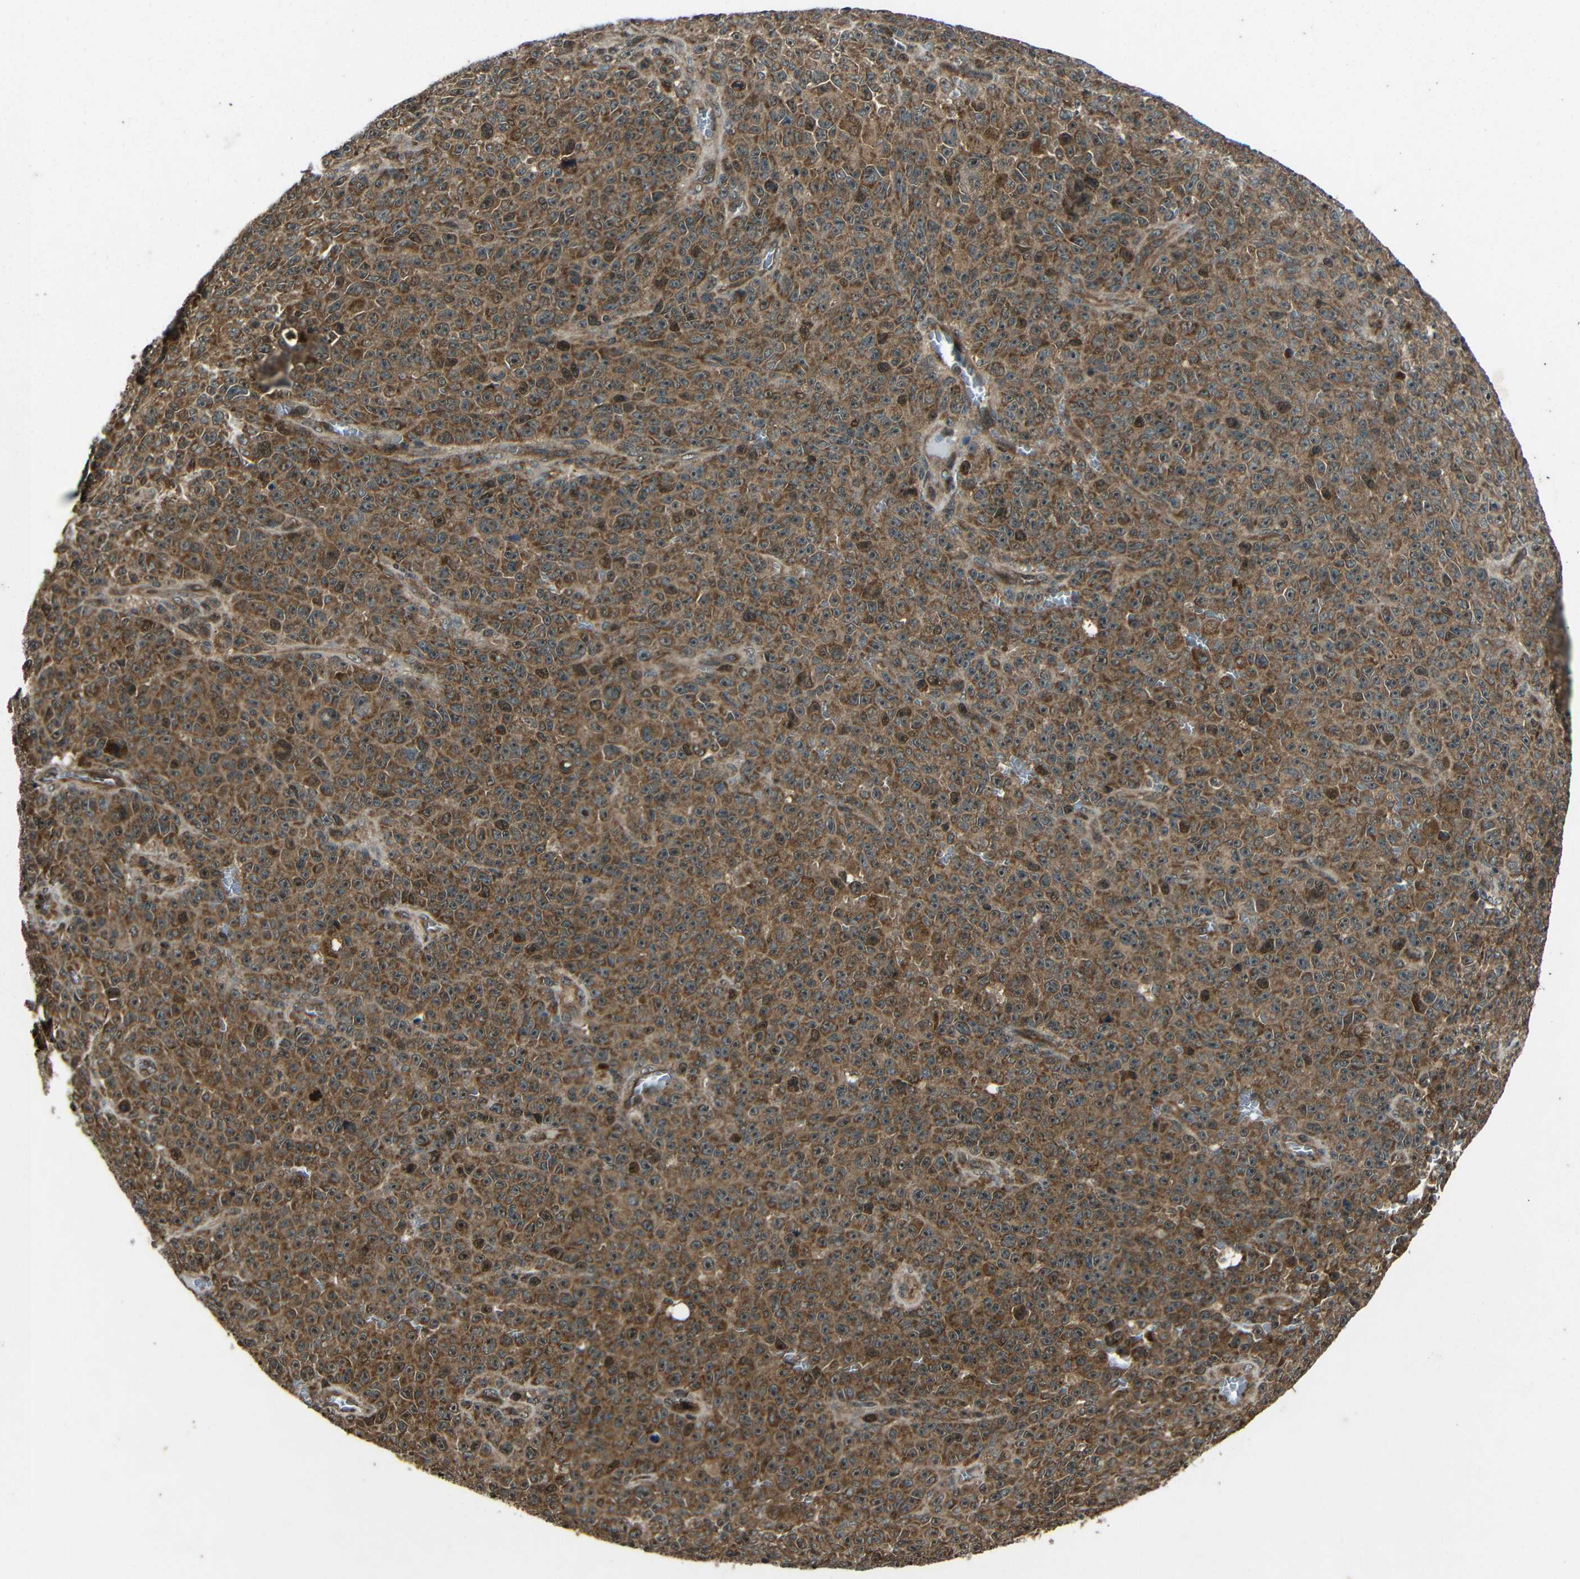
{"staining": {"intensity": "moderate", "quantity": ">75%", "location": "cytoplasmic/membranous"}, "tissue": "melanoma", "cell_type": "Tumor cells", "image_type": "cancer", "snomed": [{"axis": "morphology", "description": "Malignant melanoma, NOS"}, {"axis": "topography", "description": "Skin"}], "caption": "Malignant melanoma stained with DAB immunohistochemistry demonstrates medium levels of moderate cytoplasmic/membranous positivity in about >75% of tumor cells.", "gene": "PLK2", "patient": {"sex": "female", "age": 82}}